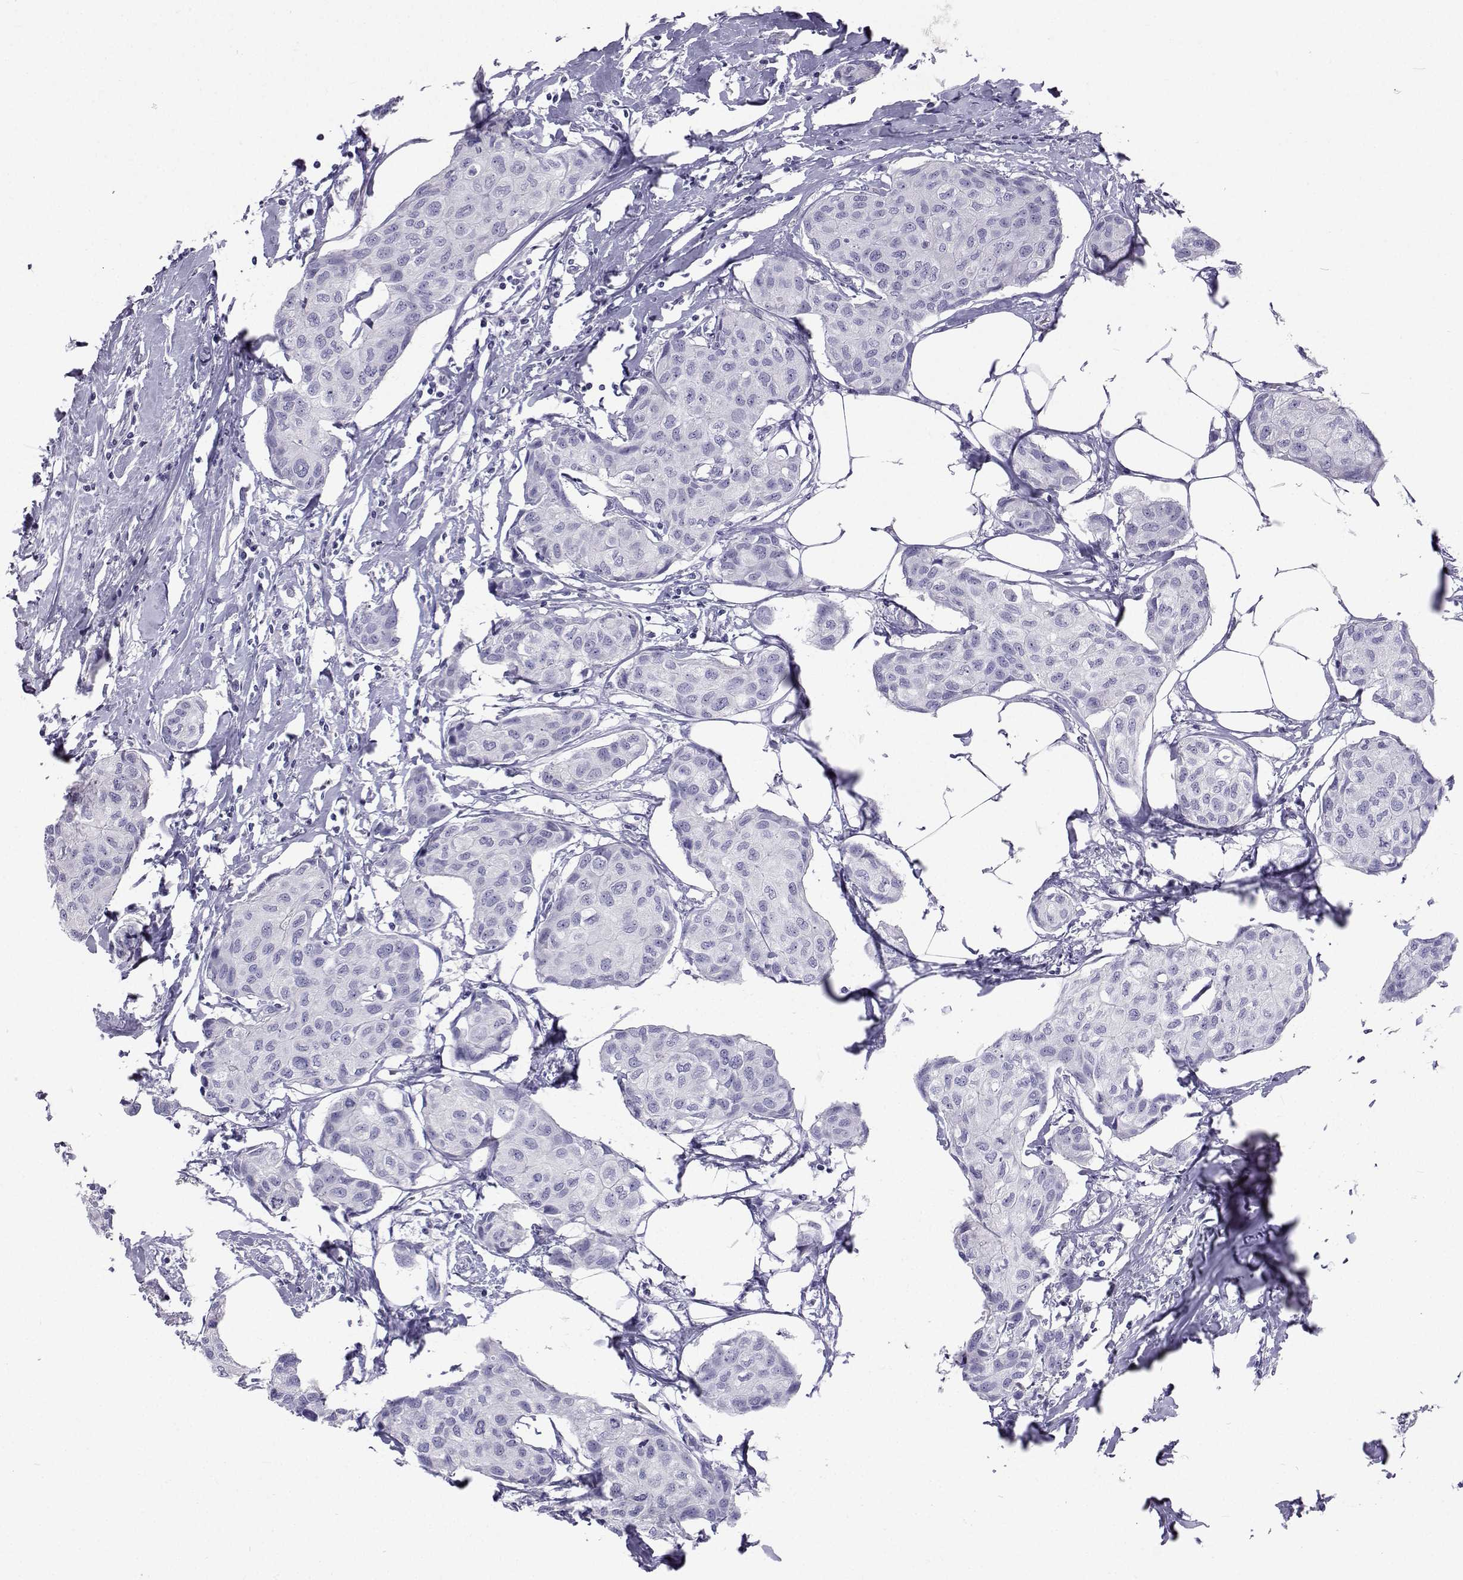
{"staining": {"intensity": "negative", "quantity": "none", "location": "none"}, "tissue": "breast cancer", "cell_type": "Tumor cells", "image_type": "cancer", "snomed": [{"axis": "morphology", "description": "Duct carcinoma"}, {"axis": "topography", "description": "Breast"}], "caption": "An immunohistochemistry photomicrograph of breast invasive ductal carcinoma is shown. There is no staining in tumor cells of breast invasive ductal carcinoma.", "gene": "GALM", "patient": {"sex": "female", "age": 80}}